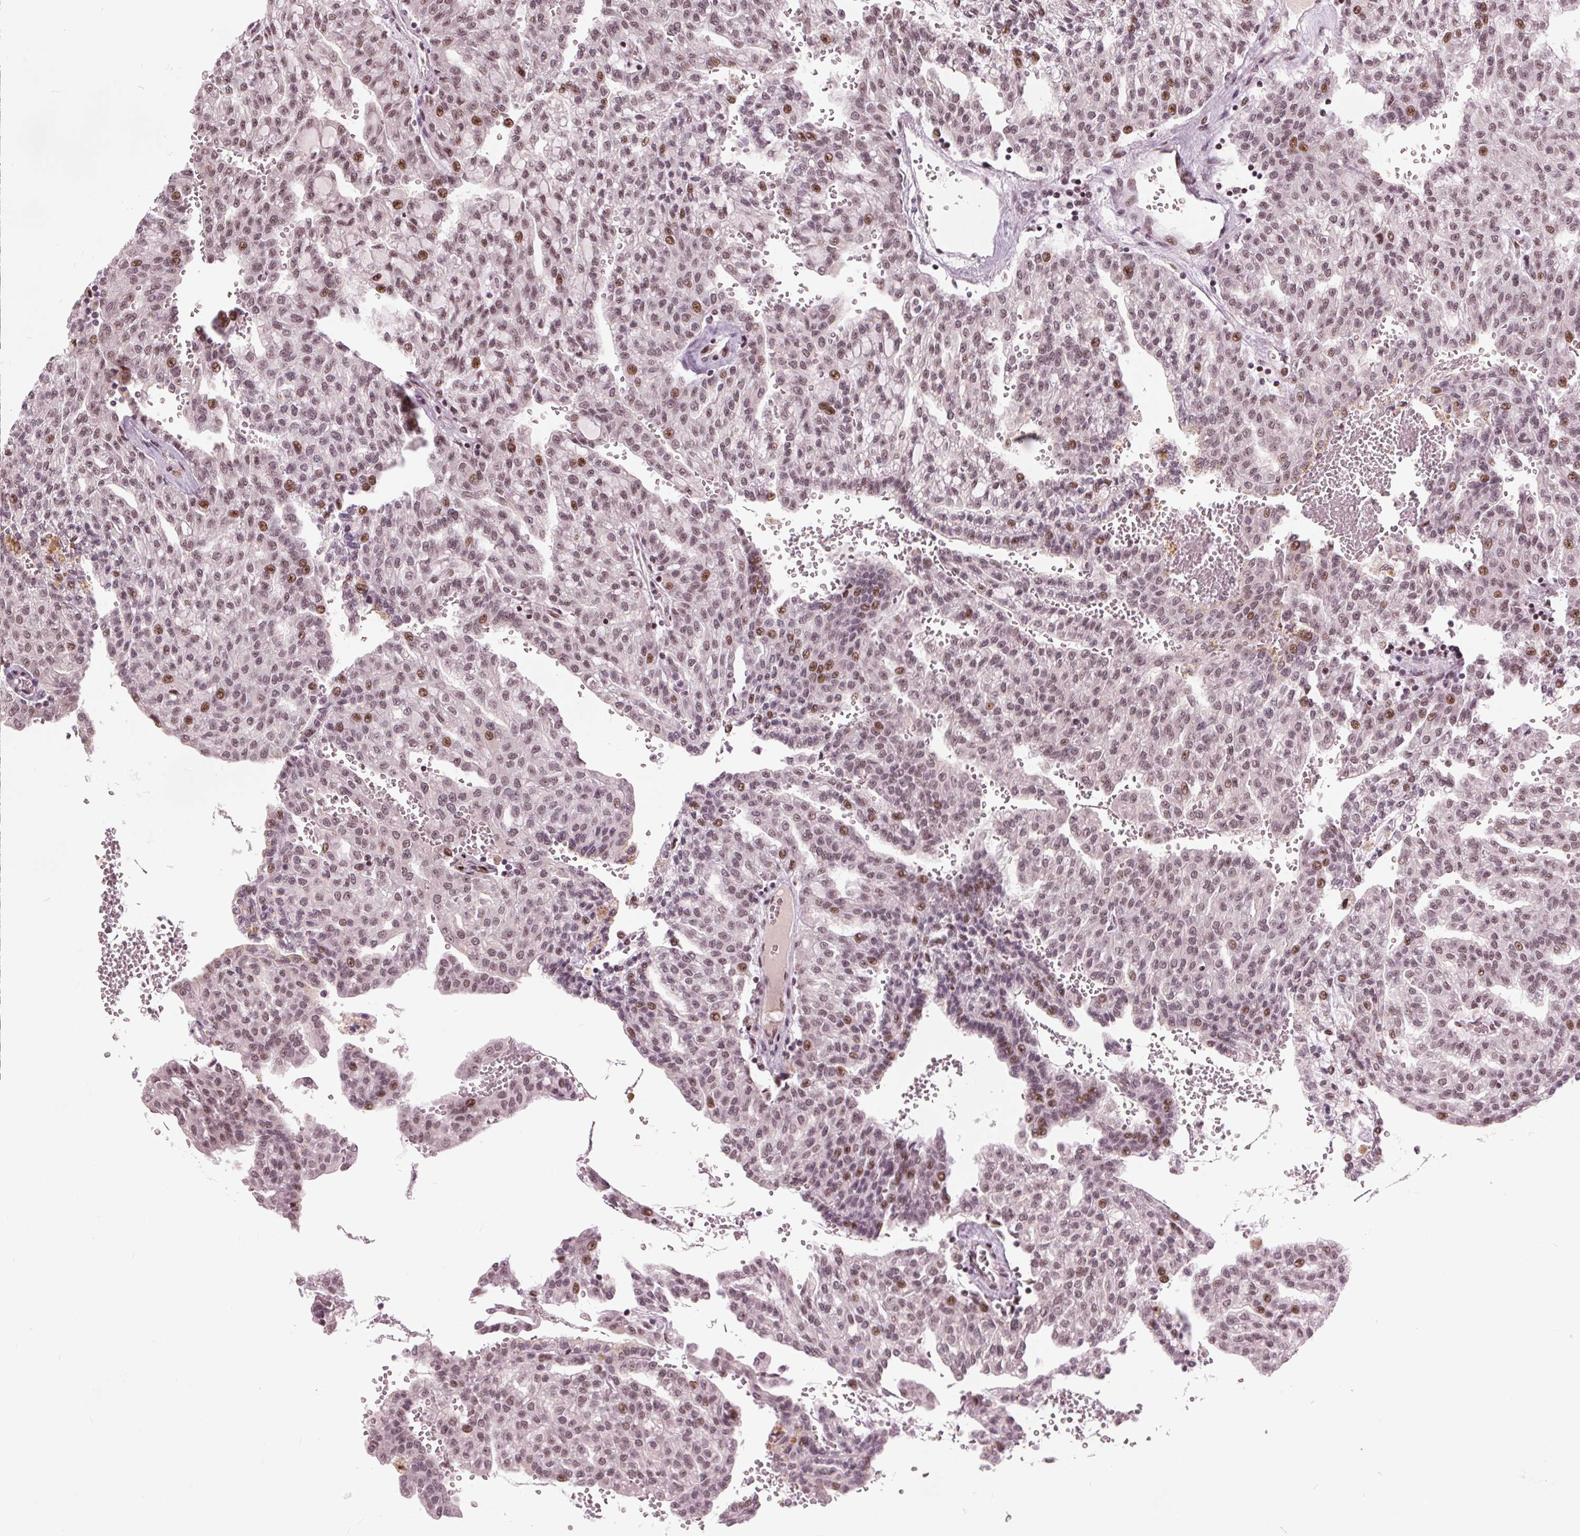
{"staining": {"intensity": "moderate", "quantity": ">75%", "location": "nuclear"}, "tissue": "renal cancer", "cell_type": "Tumor cells", "image_type": "cancer", "snomed": [{"axis": "morphology", "description": "Adenocarcinoma, NOS"}, {"axis": "topography", "description": "Kidney"}], "caption": "Moderate nuclear protein positivity is seen in about >75% of tumor cells in renal cancer. The staining was performed using DAB (3,3'-diaminobenzidine), with brown indicating positive protein expression. Nuclei are stained blue with hematoxylin.", "gene": "TTC34", "patient": {"sex": "male", "age": 63}}